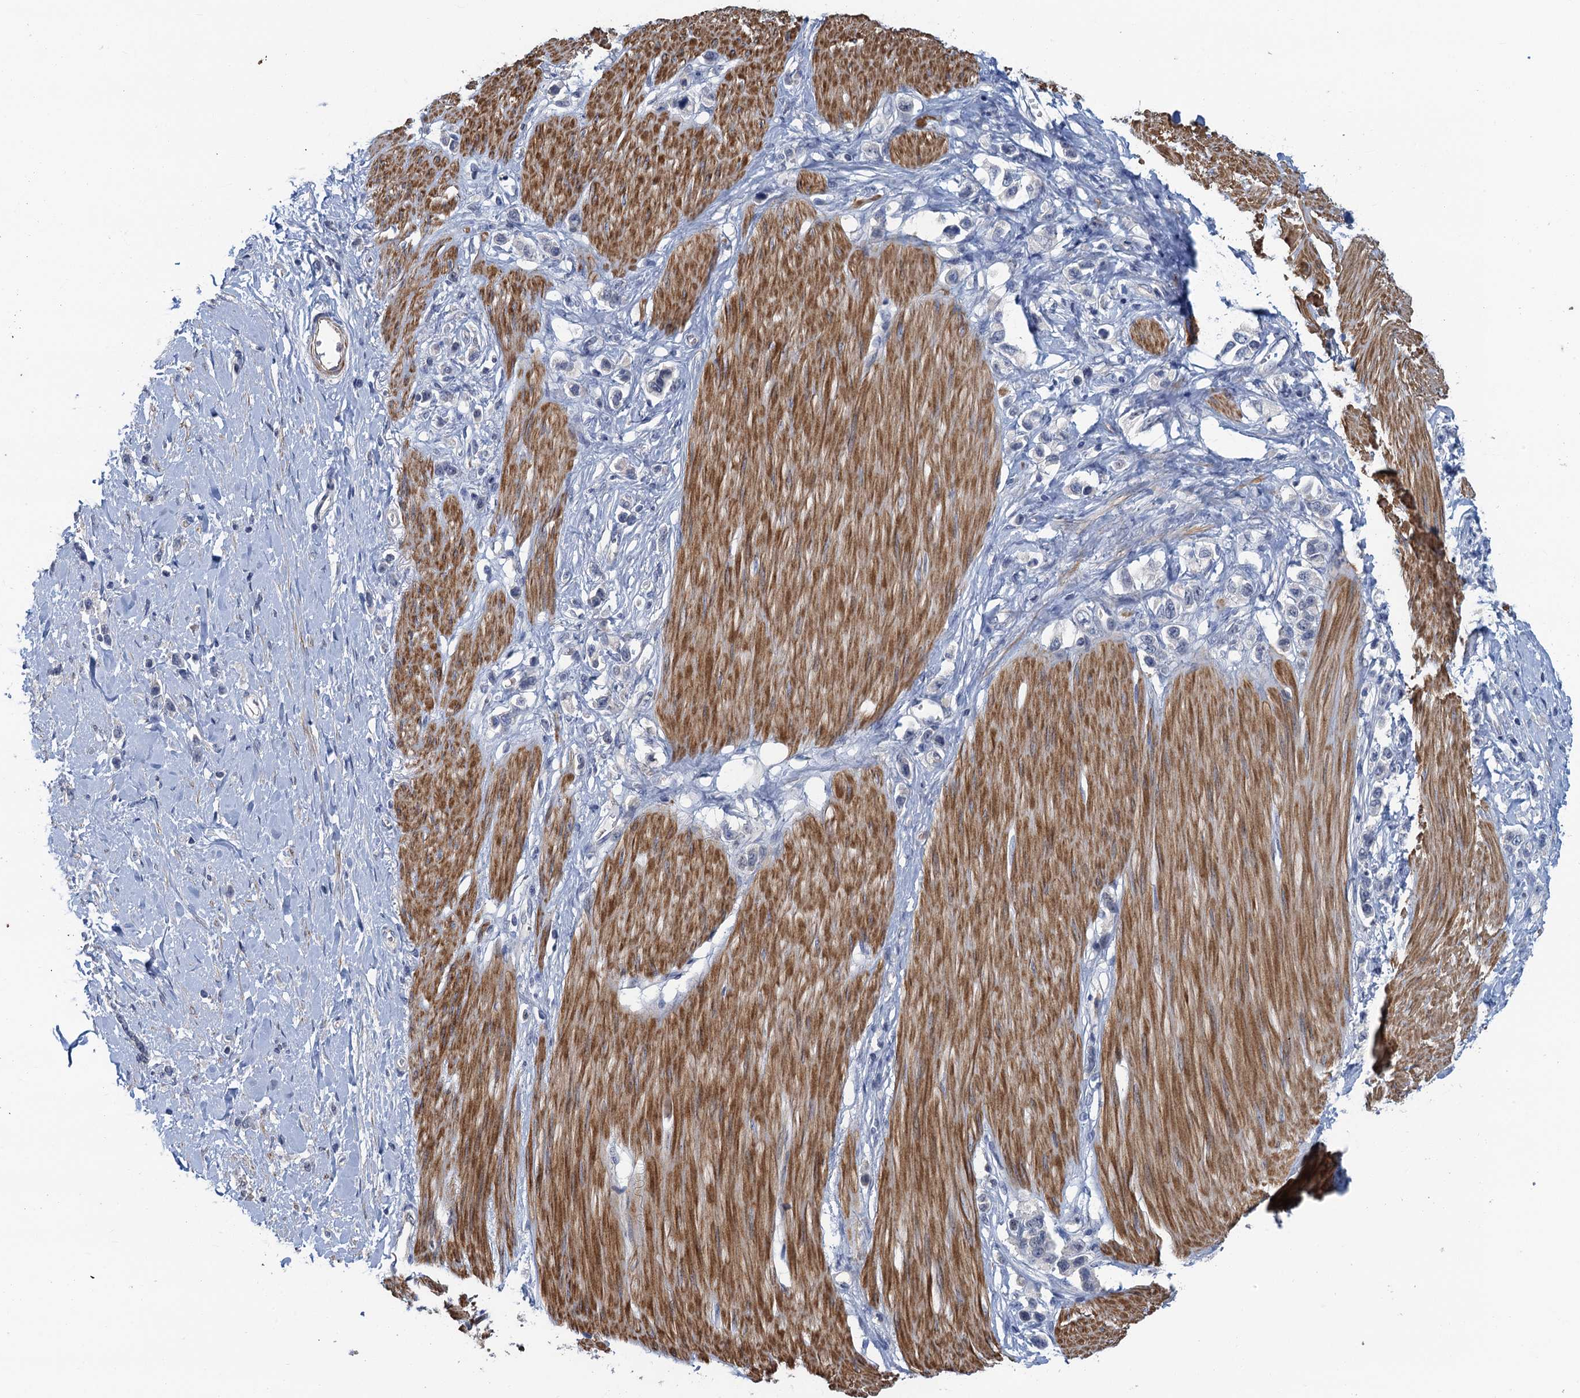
{"staining": {"intensity": "negative", "quantity": "none", "location": "none"}, "tissue": "stomach cancer", "cell_type": "Tumor cells", "image_type": "cancer", "snomed": [{"axis": "morphology", "description": "Adenocarcinoma, NOS"}, {"axis": "topography", "description": "Stomach"}], "caption": "Tumor cells show no significant protein staining in adenocarcinoma (stomach).", "gene": "MYO16", "patient": {"sex": "female", "age": 65}}